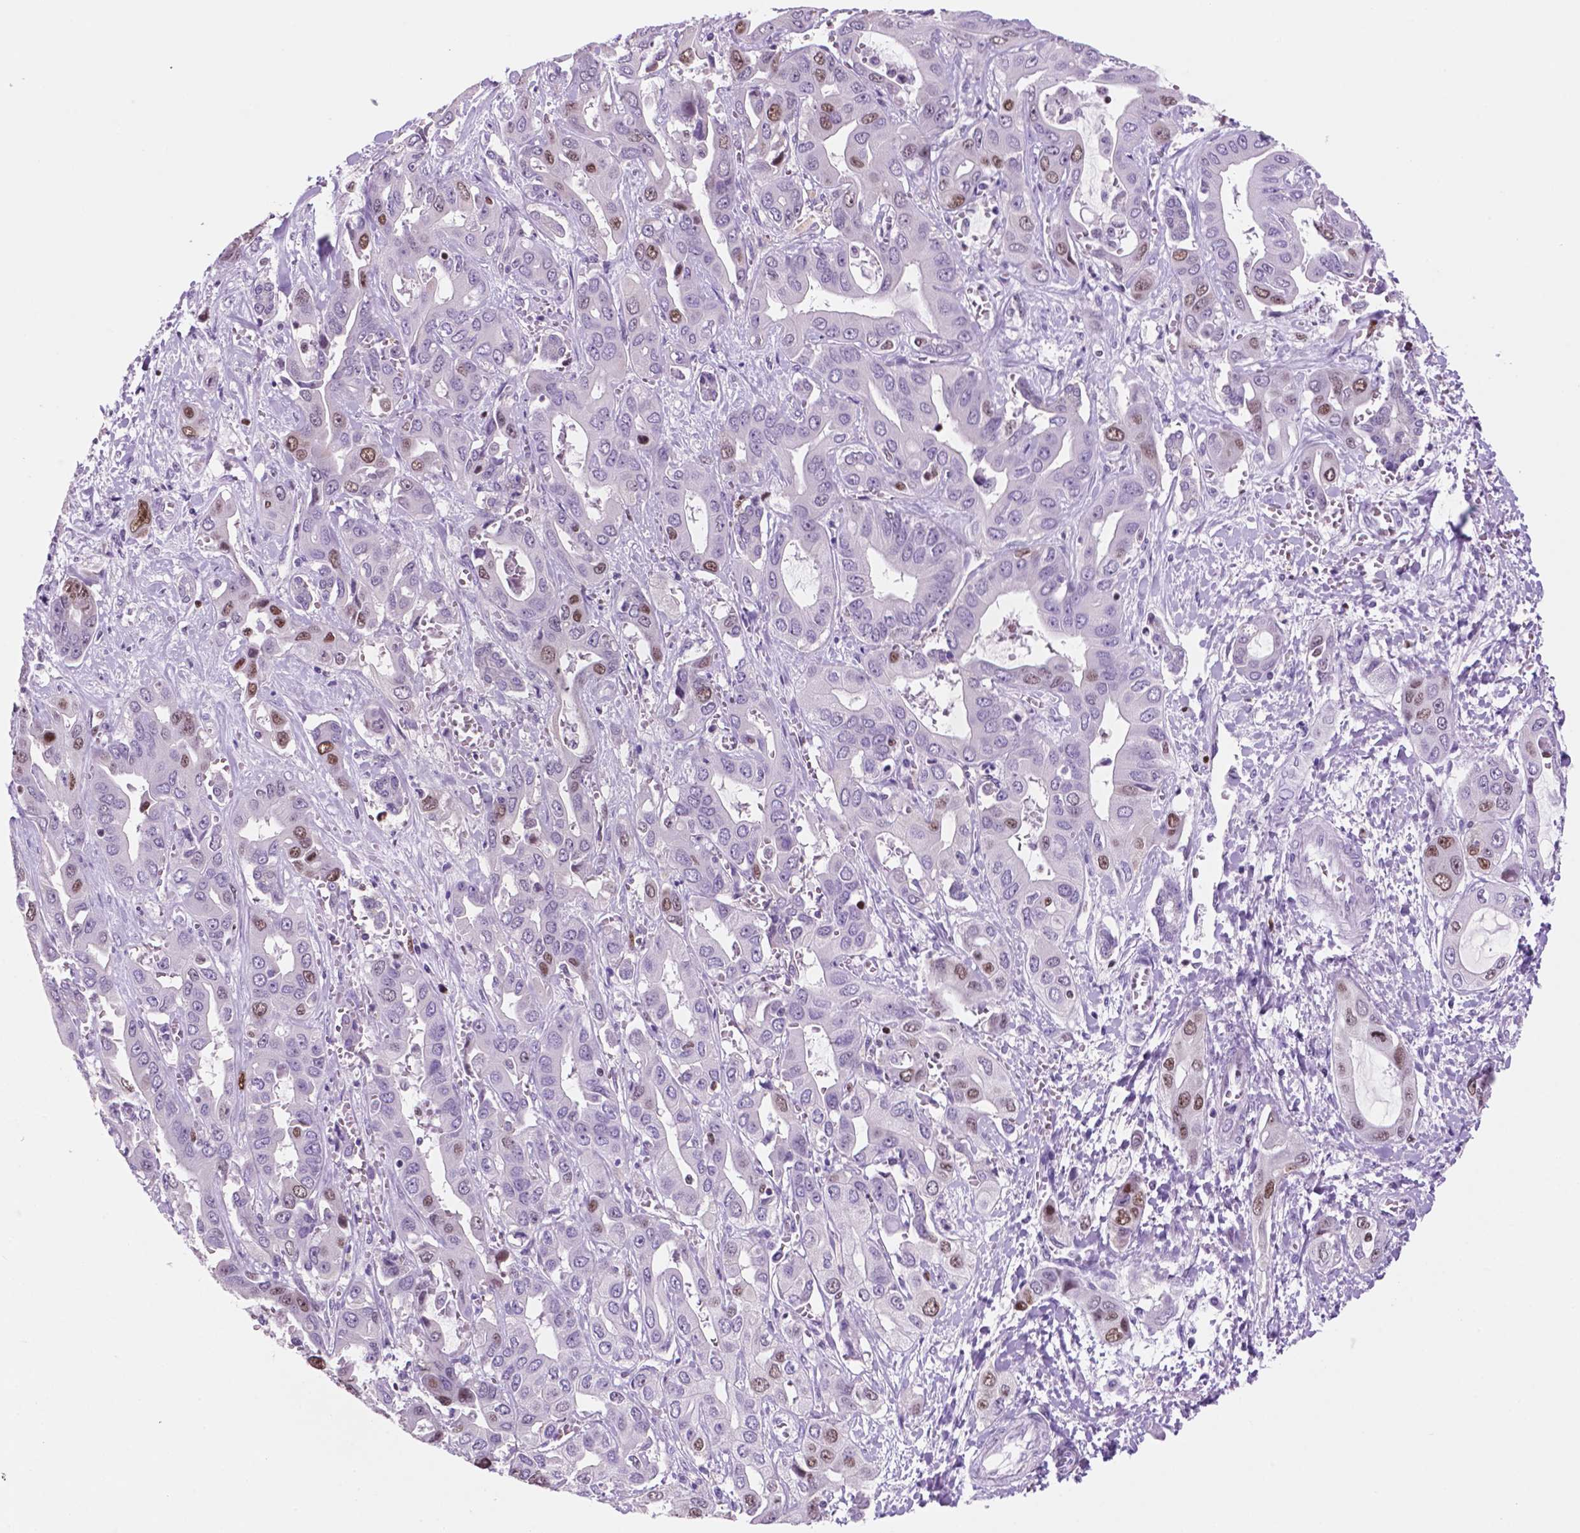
{"staining": {"intensity": "moderate", "quantity": "25%-75%", "location": "nuclear"}, "tissue": "liver cancer", "cell_type": "Tumor cells", "image_type": "cancer", "snomed": [{"axis": "morphology", "description": "Cholangiocarcinoma"}, {"axis": "topography", "description": "Liver"}], "caption": "This photomicrograph shows cholangiocarcinoma (liver) stained with immunohistochemistry to label a protein in brown. The nuclear of tumor cells show moderate positivity for the protein. Nuclei are counter-stained blue.", "gene": "NCAPH2", "patient": {"sex": "female", "age": 52}}